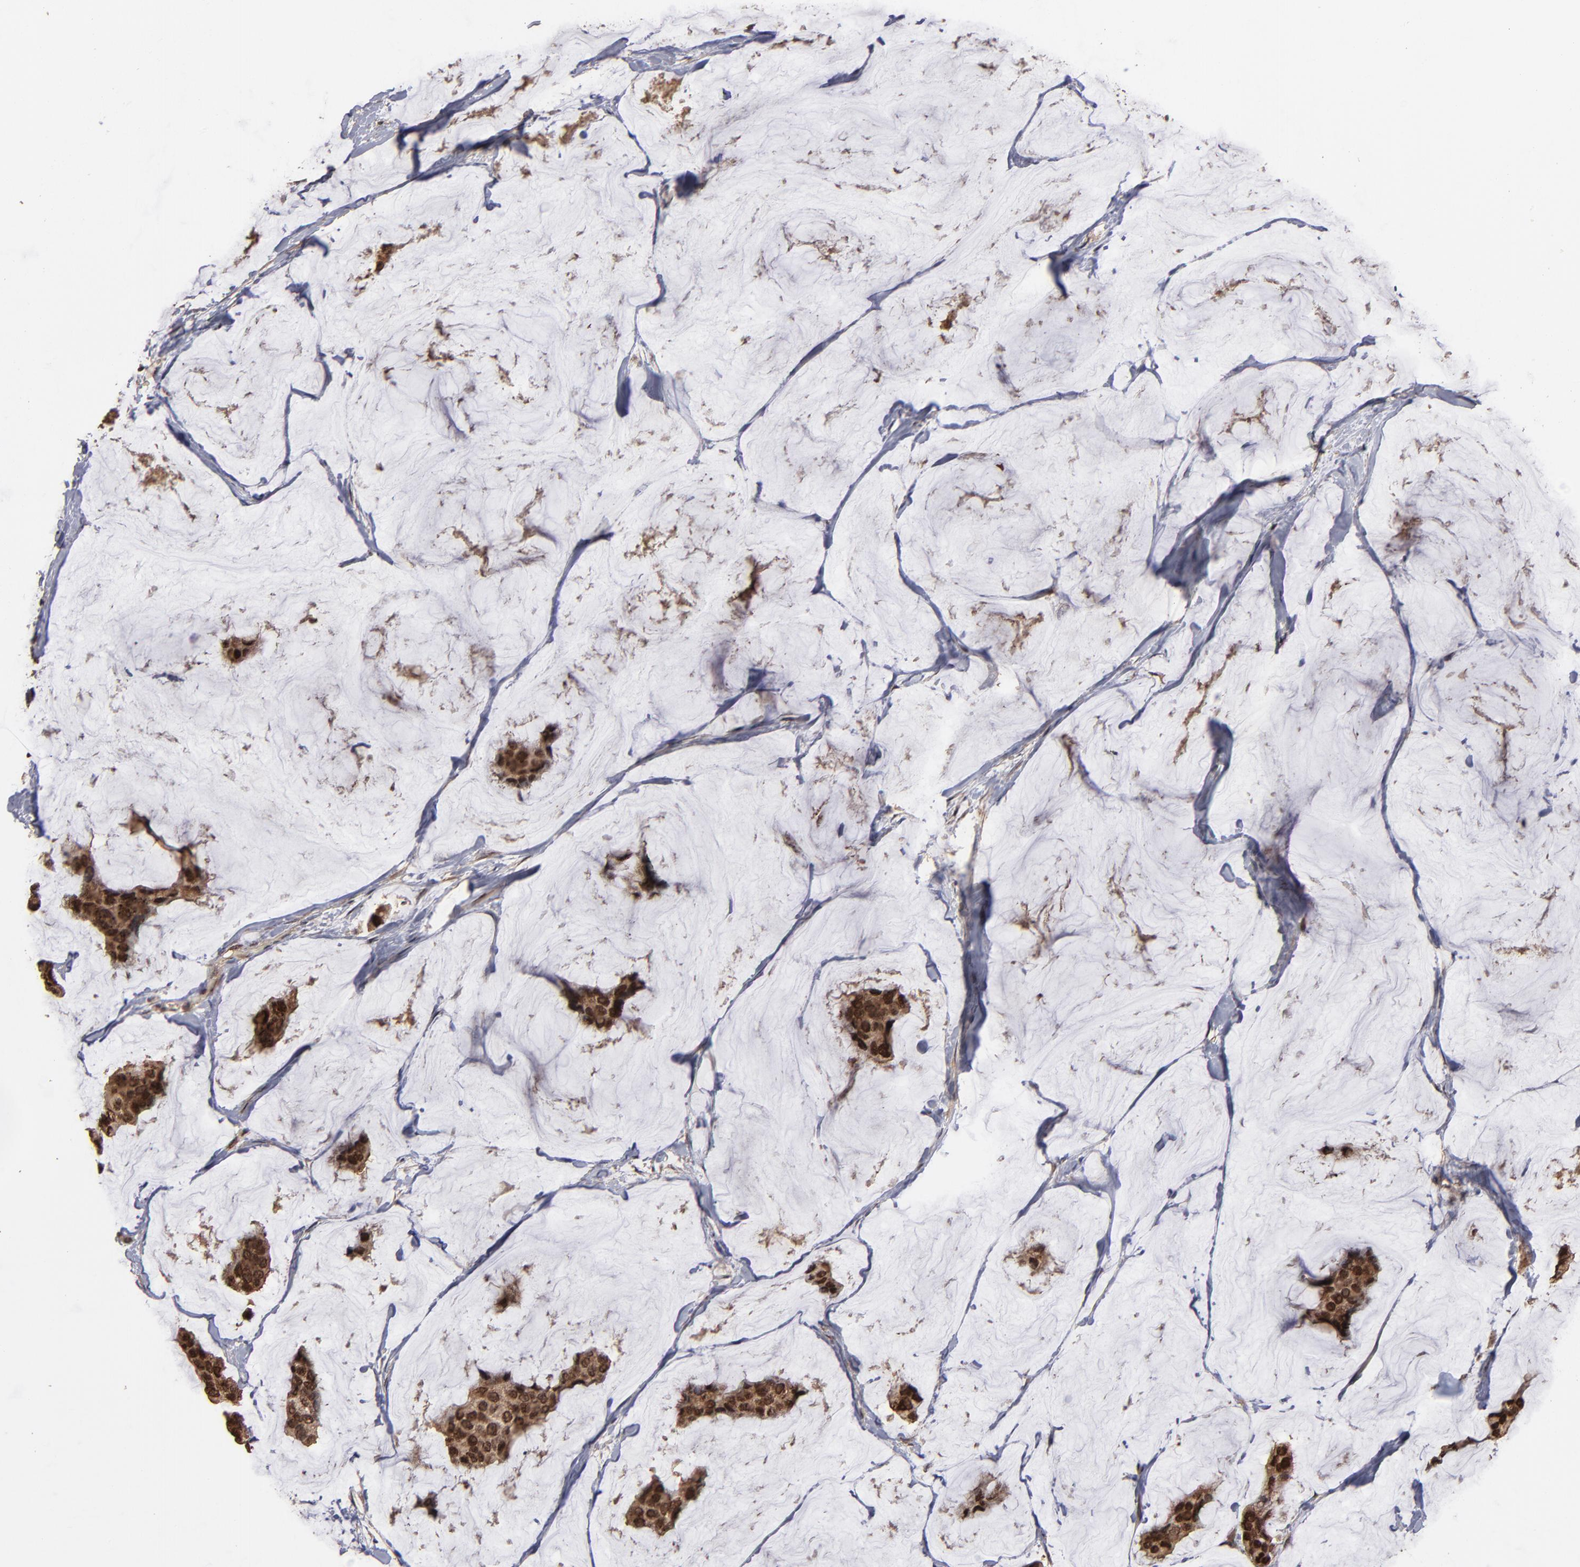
{"staining": {"intensity": "strong", "quantity": ">75%", "location": "cytoplasmic/membranous,nuclear"}, "tissue": "breast cancer", "cell_type": "Tumor cells", "image_type": "cancer", "snomed": [{"axis": "morphology", "description": "Normal tissue, NOS"}, {"axis": "morphology", "description": "Duct carcinoma"}, {"axis": "topography", "description": "Breast"}], "caption": "This is a micrograph of immunohistochemistry (IHC) staining of infiltrating ductal carcinoma (breast), which shows strong staining in the cytoplasmic/membranous and nuclear of tumor cells.", "gene": "NXF2B", "patient": {"sex": "female", "age": 50}}